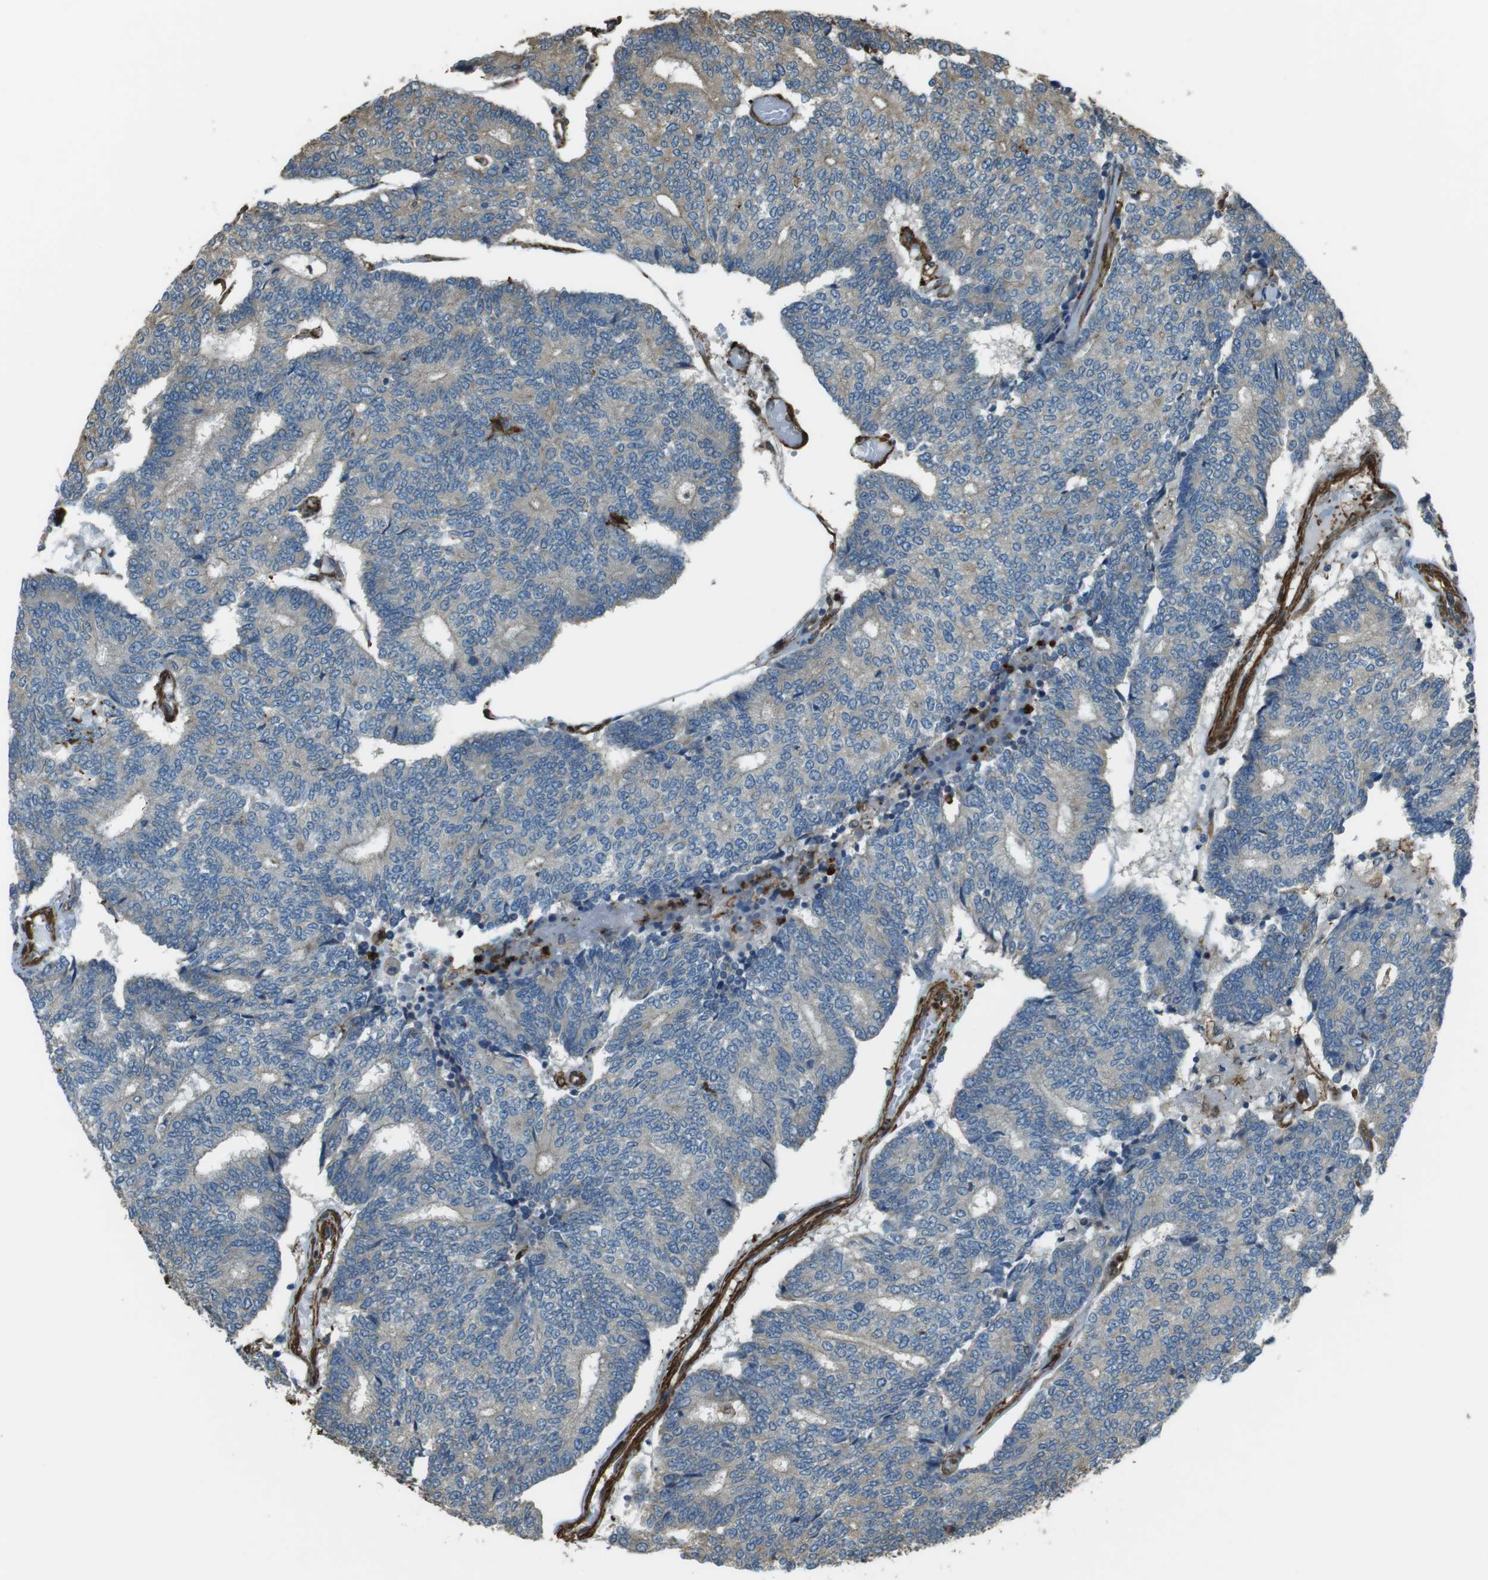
{"staining": {"intensity": "weak", "quantity": "25%-75%", "location": "cytoplasmic/membranous"}, "tissue": "prostate cancer", "cell_type": "Tumor cells", "image_type": "cancer", "snomed": [{"axis": "morphology", "description": "Normal tissue, NOS"}, {"axis": "morphology", "description": "Adenocarcinoma, High grade"}, {"axis": "topography", "description": "Prostate"}, {"axis": "topography", "description": "Seminal veicle"}], "caption": "IHC image of human prostate high-grade adenocarcinoma stained for a protein (brown), which displays low levels of weak cytoplasmic/membranous expression in about 25%-75% of tumor cells.", "gene": "SFT2D1", "patient": {"sex": "male", "age": 55}}